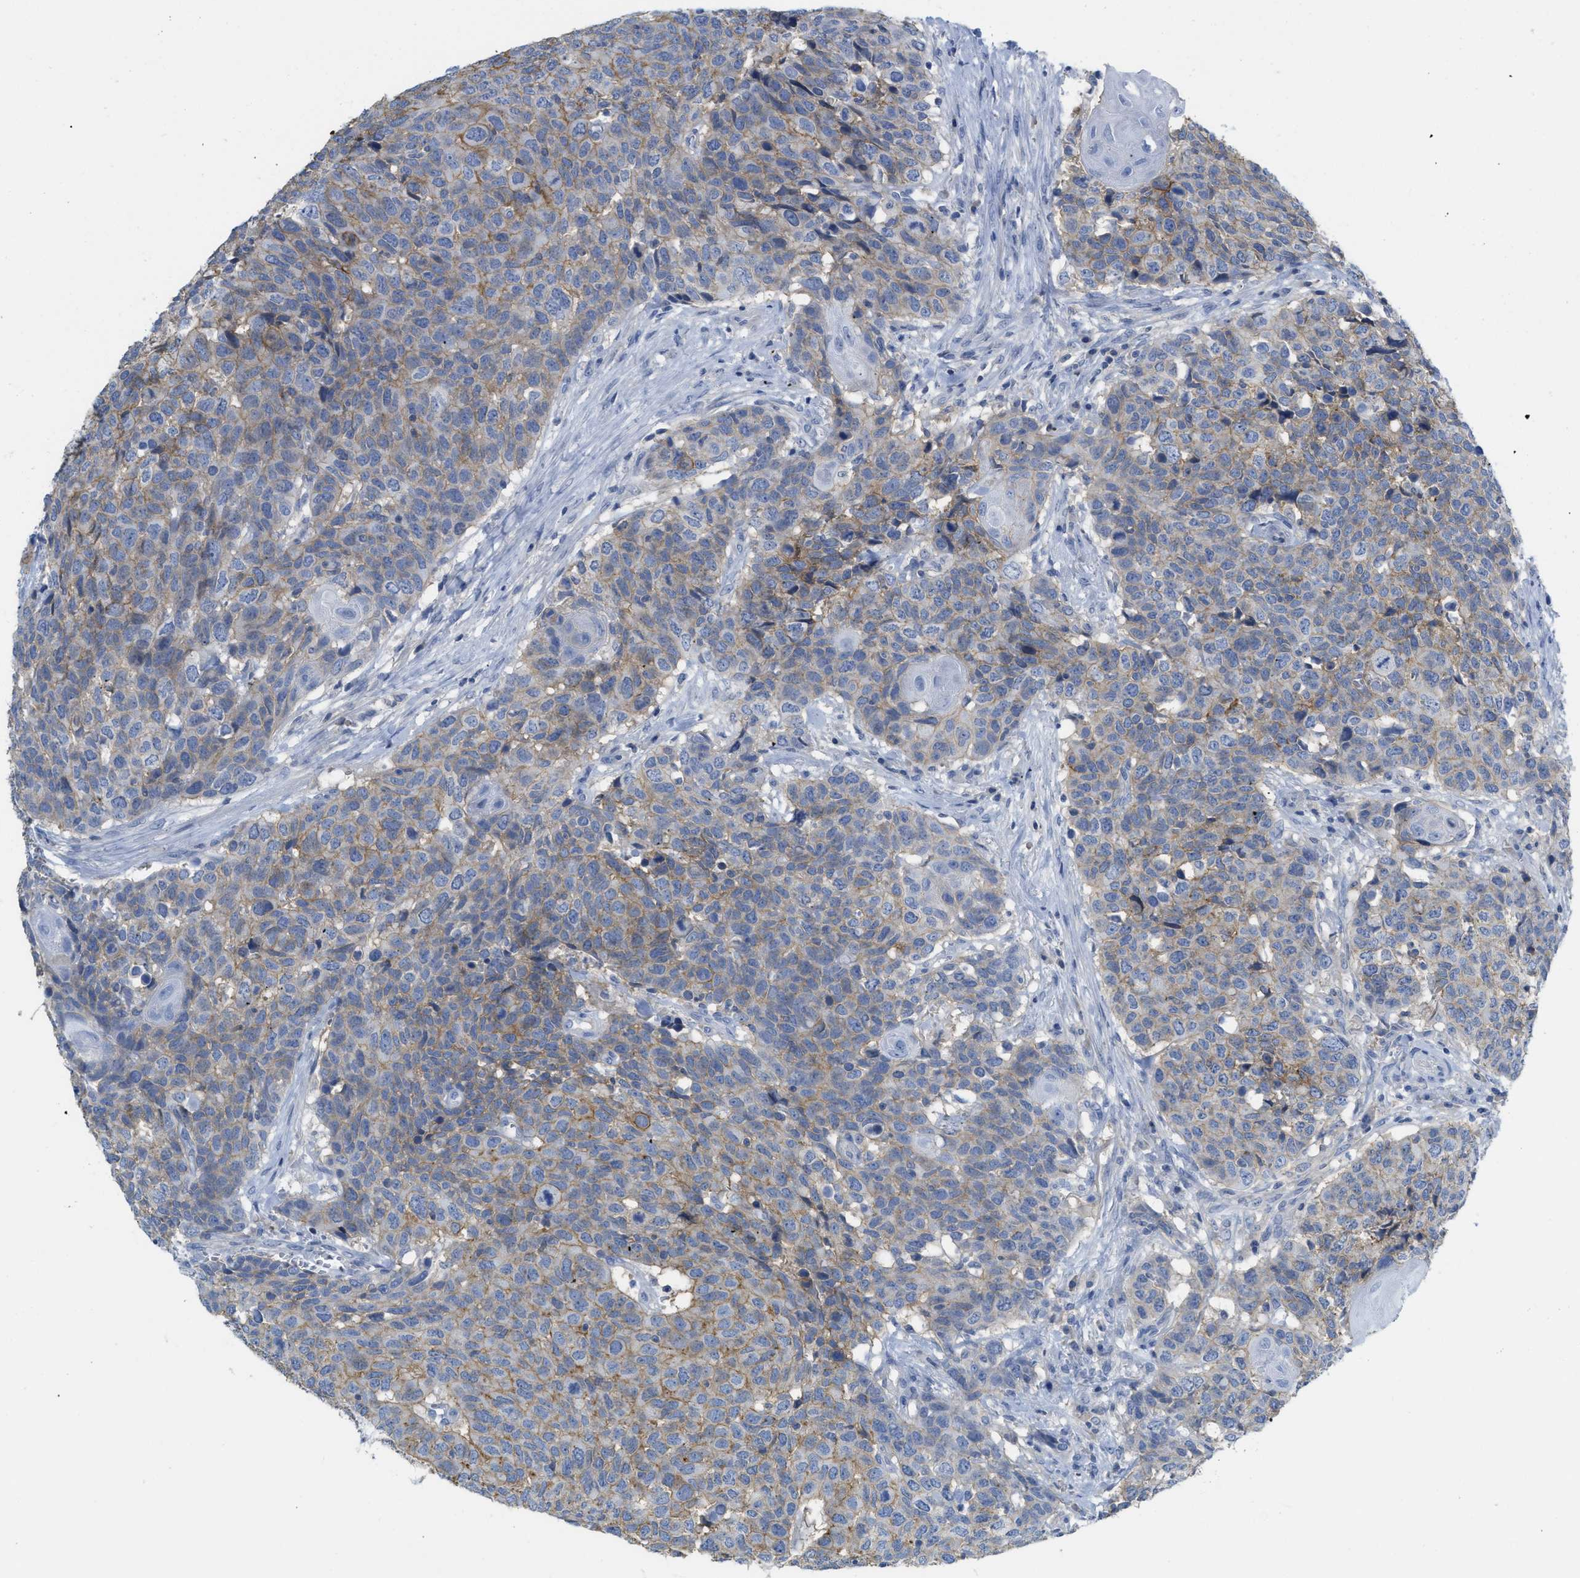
{"staining": {"intensity": "moderate", "quantity": "25%-75%", "location": "cytoplasmic/membranous"}, "tissue": "head and neck cancer", "cell_type": "Tumor cells", "image_type": "cancer", "snomed": [{"axis": "morphology", "description": "Squamous cell carcinoma, NOS"}, {"axis": "topography", "description": "Head-Neck"}], "caption": "Protein staining exhibits moderate cytoplasmic/membranous expression in approximately 25%-75% of tumor cells in squamous cell carcinoma (head and neck).", "gene": "CNNM4", "patient": {"sex": "male", "age": 66}}